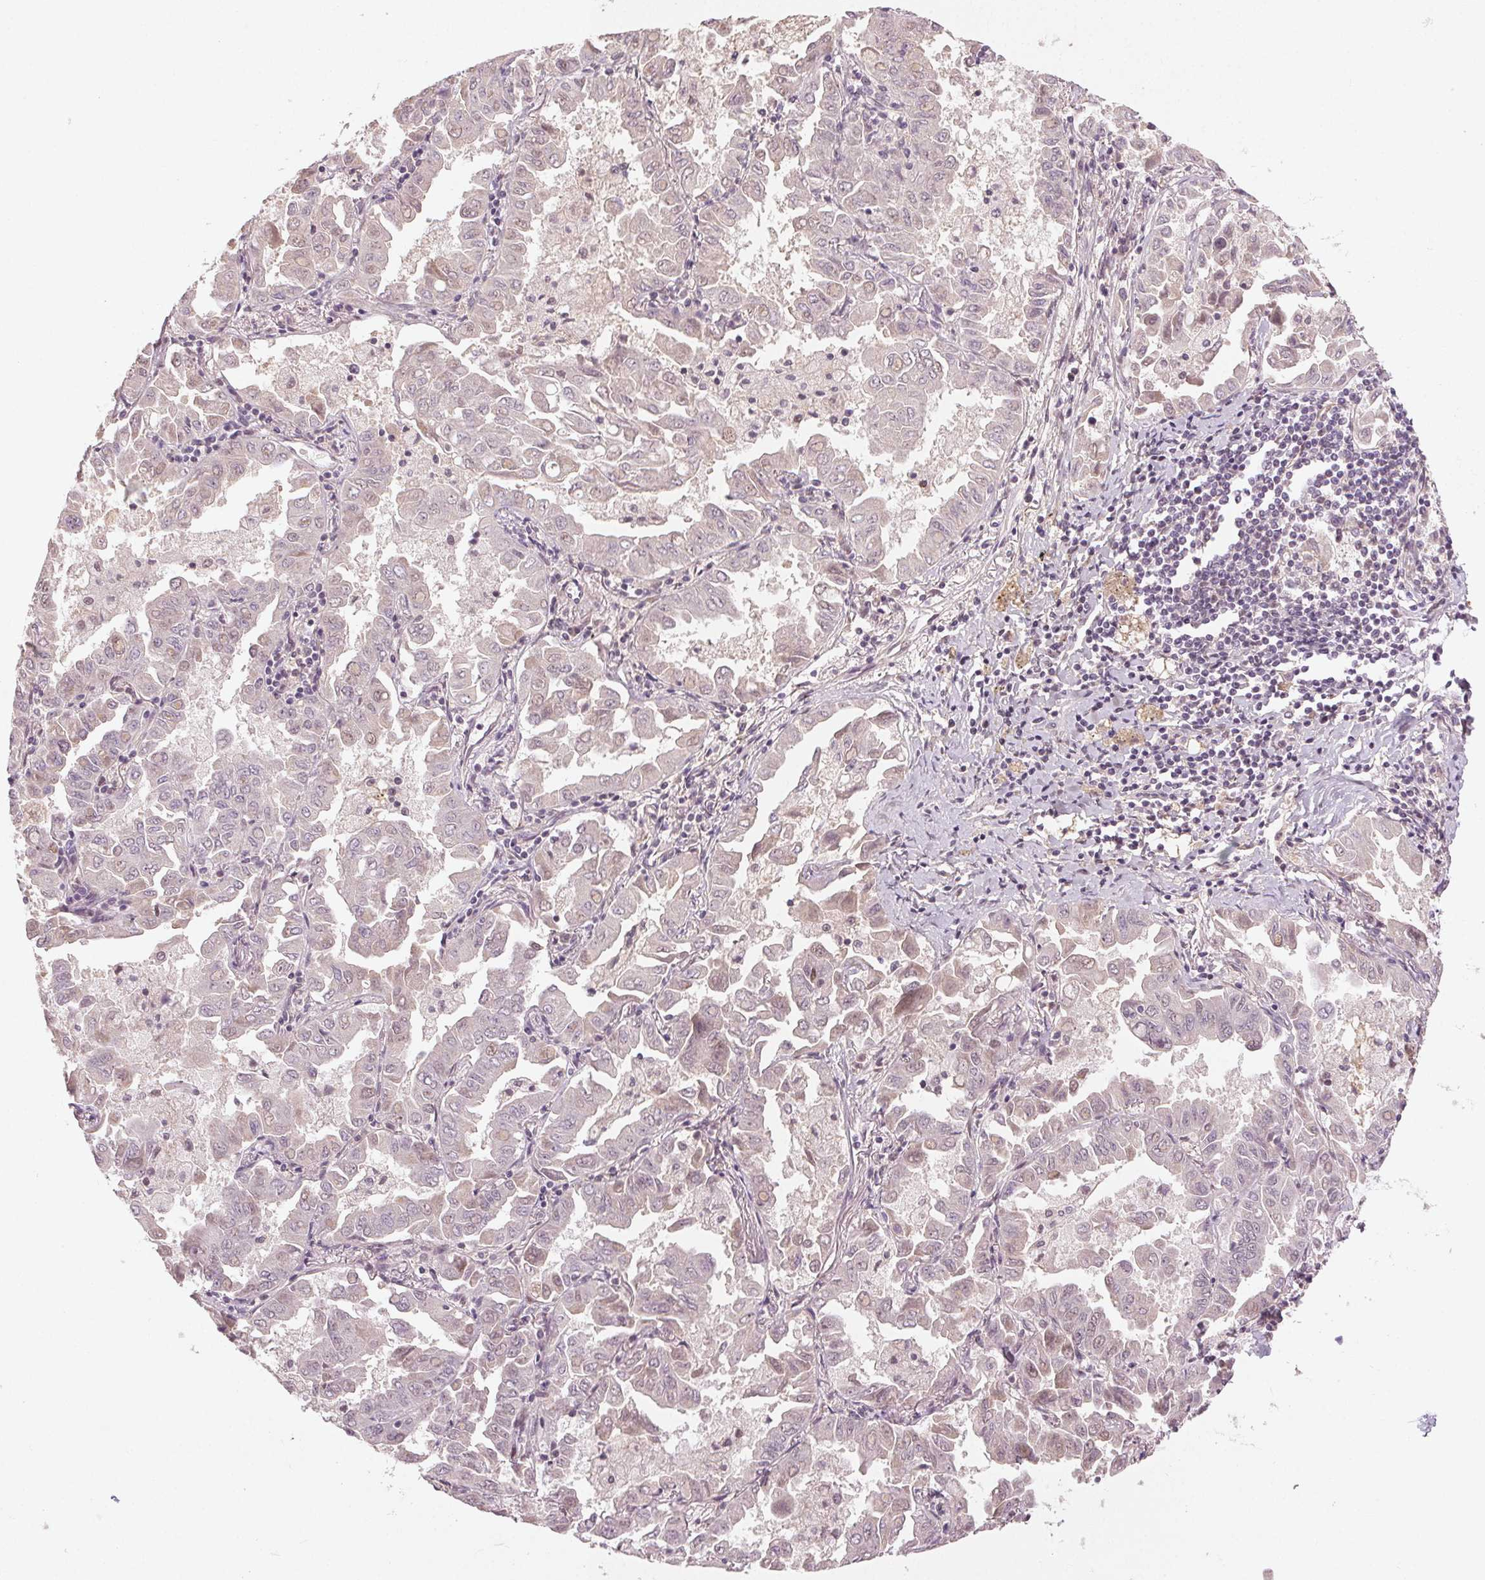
{"staining": {"intensity": "negative", "quantity": "none", "location": "none"}, "tissue": "lung cancer", "cell_type": "Tumor cells", "image_type": "cancer", "snomed": [{"axis": "morphology", "description": "Adenocarcinoma, NOS"}, {"axis": "topography", "description": "Lung"}], "caption": "Tumor cells show no significant expression in lung cancer.", "gene": "TUB", "patient": {"sex": "male", "age": 64}}